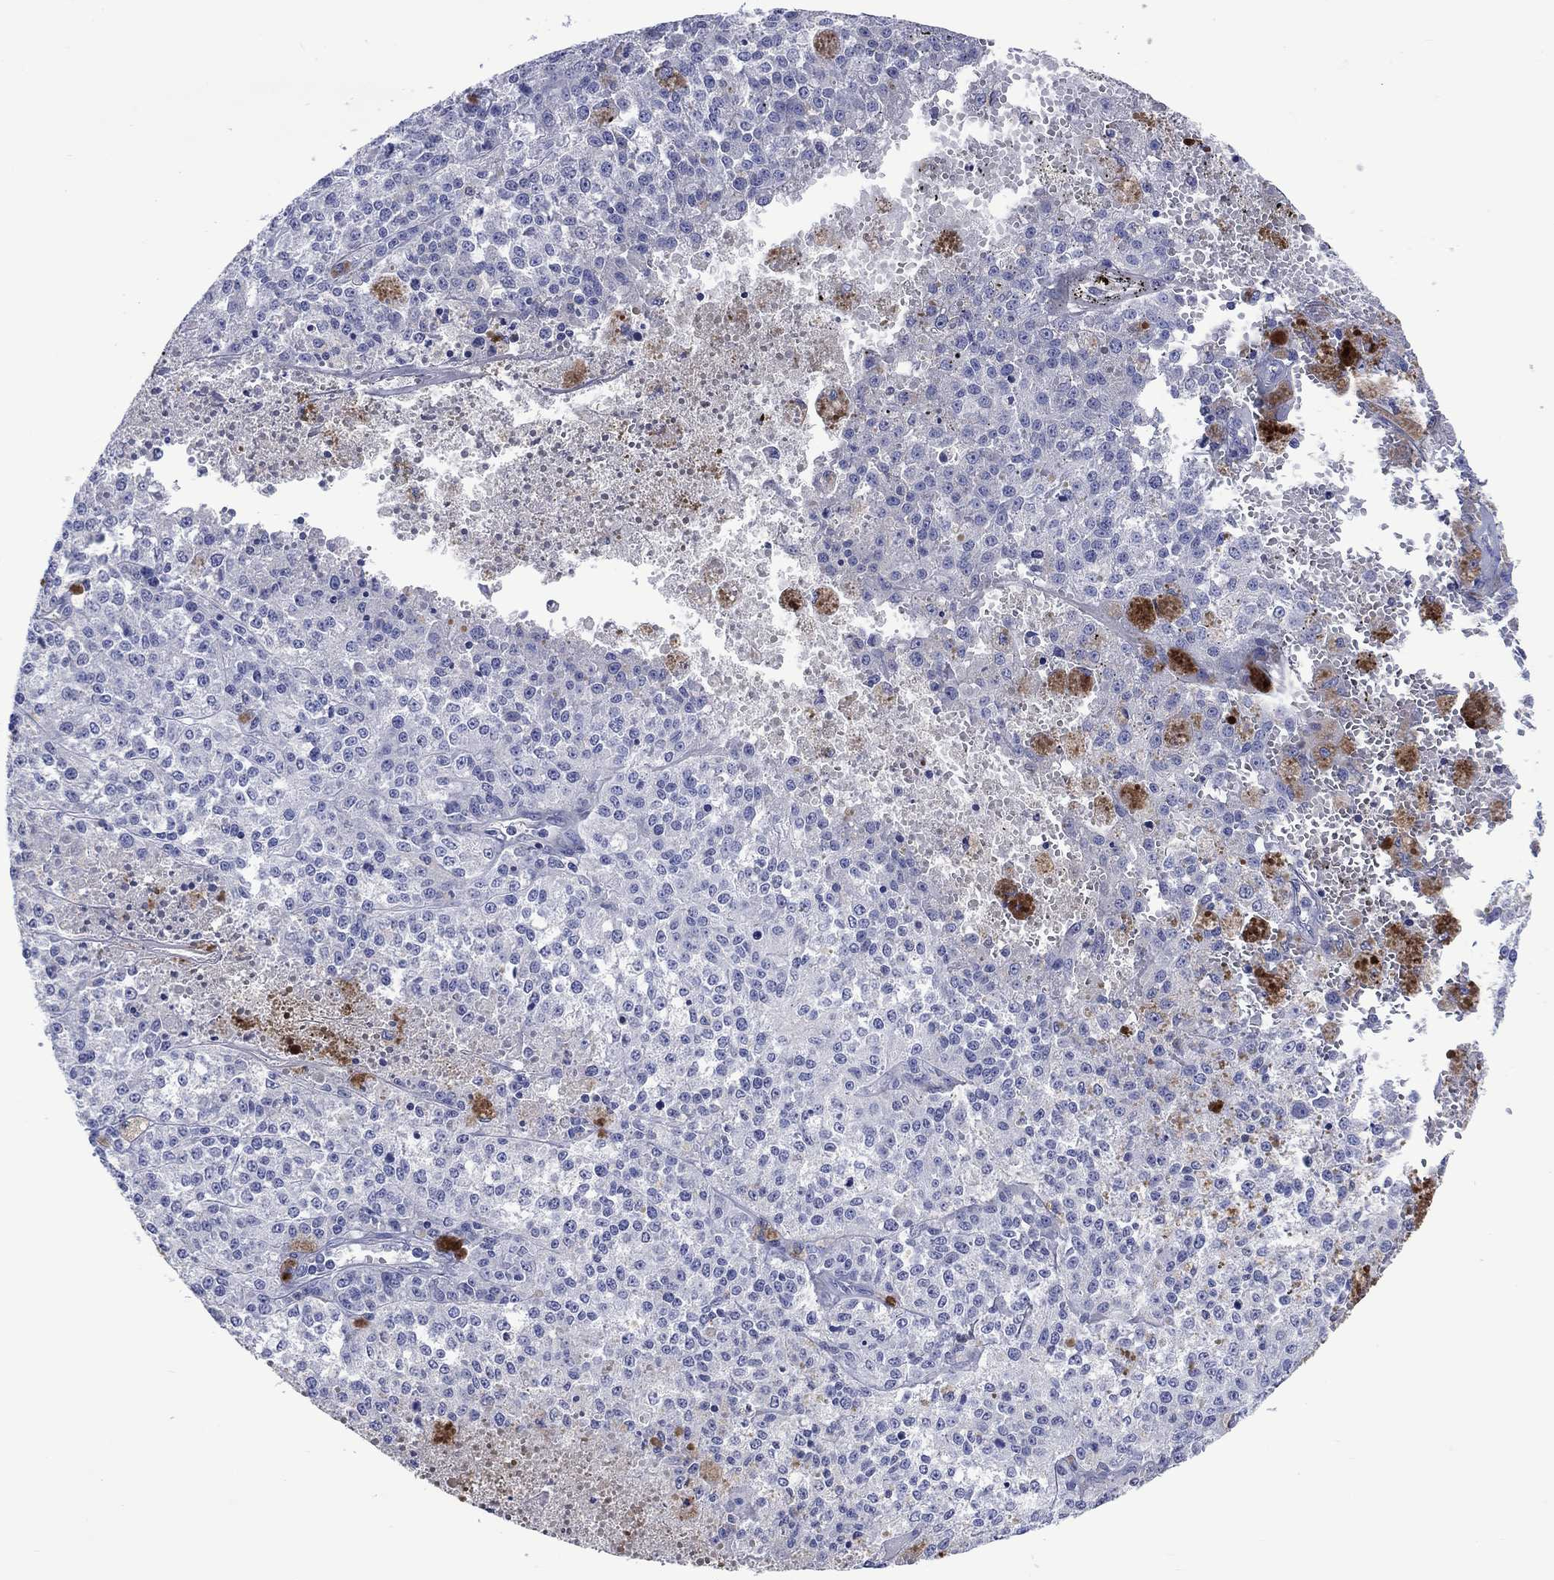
{"staining": {"intensity": "negative", "quantity": "none", "location": "none"}, "tissue": "melanoma", "cell_type": "Tumor cells", "image_type": "cancer", "snomed": [{"axis": "morphology", "description": "Malignant melanoma, Metastatic site"}, {"axis": "topography", "description": "Lymph node"}], "caption": "Melanoma was stained to show a protein in brown. There is no significant staining in tumor cells.", "gene": "TOMM20L", "patient": {"sex": "female", "age": 64}}